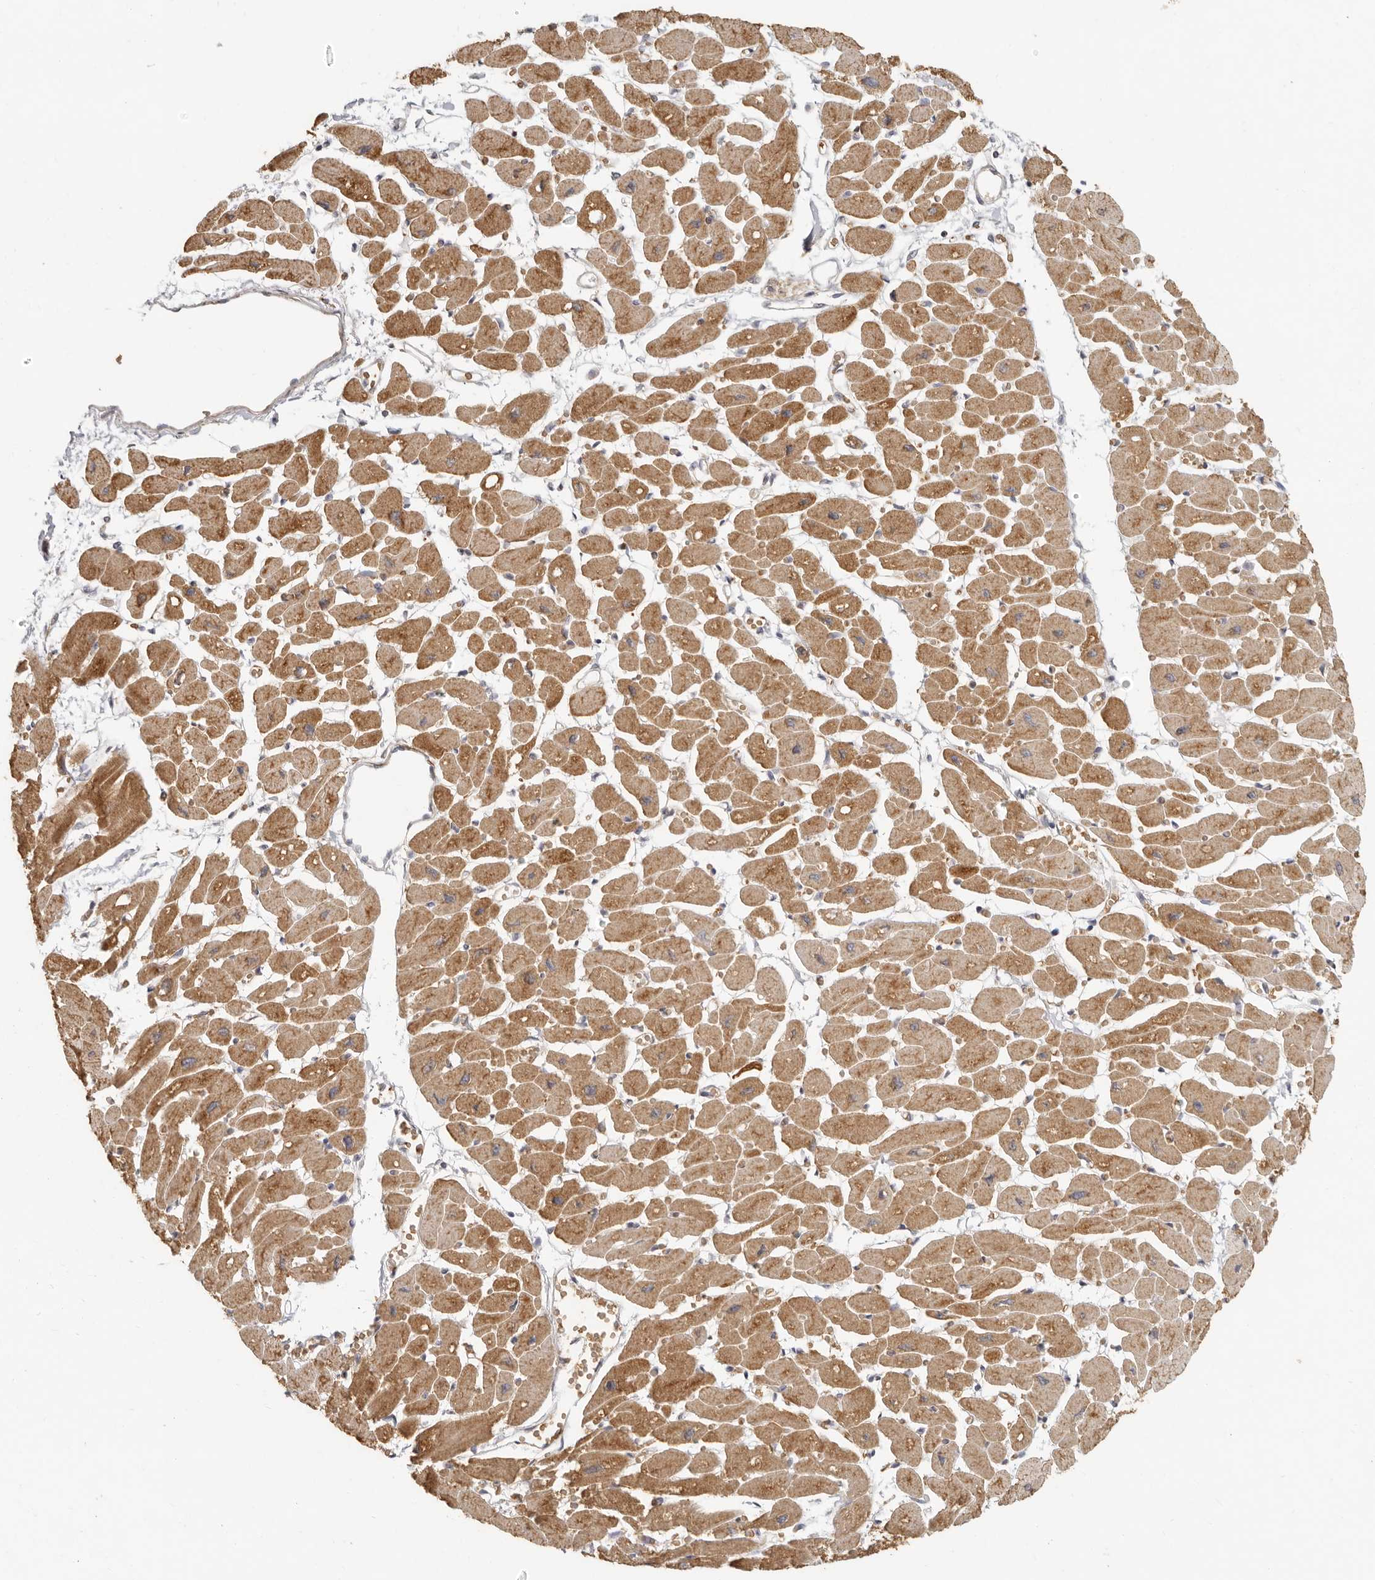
{"staining": {"intensity": "moderate", "quantity": ">75%", "location": "cytoplasmic/membranous"}, "tissue": "heart muscle", "cell_type": "Cardiomyocytes", "image_type": "normal", "snomed": [{"axis": "morphology", "description": "Normal tissue, NOS"}, {"axis": "topography", "description": "Heart"}], "caption": "IHC of normal heart muscle displays medium levels of moderate cytoplasmic/membranous staining in approximately >75% of cardiomyocytes.", "gene": "NIBAN1", "patient": {"sex": "female", "age": 54}}